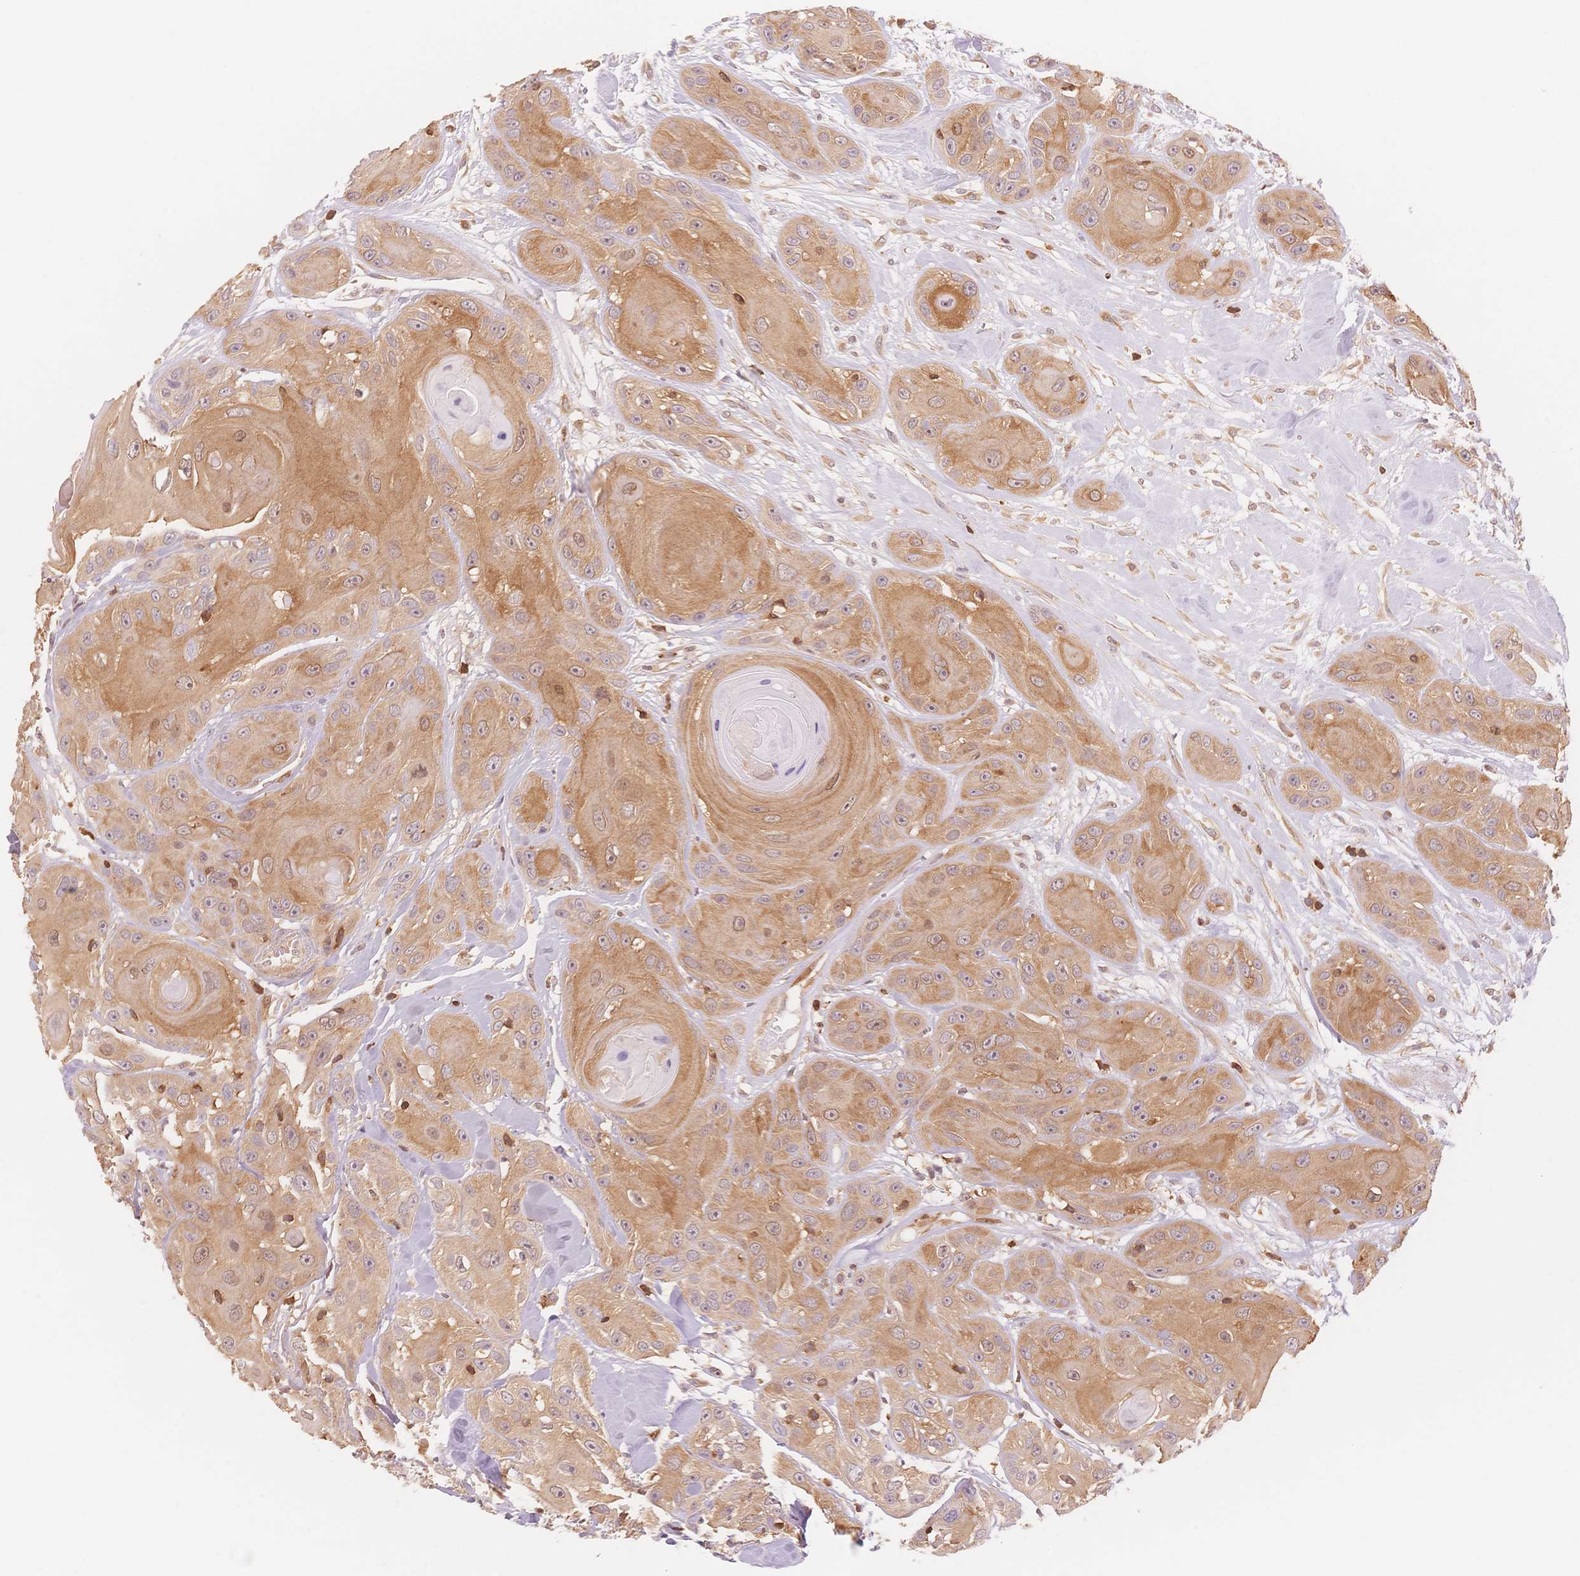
{"staining": {"intensity": "moderate", "quantity": ">75%", "location": "cytoplasmic/membranous"}, "tissue": "head and neck cancer", "cell_type": "Tumor cells", "image_type": "cancer", "snomed": [{"axis": "morphology", "description": "Squamous cell carcinoma, NOS"}, {"axis": "topography", "description": "Oral tissue"}, {"axis": "topography", "description": "Head-Neck"}], "caption": "Approximately >75% of tumor cells in human head and neck cancer (squamous cell carcinoma) display moderate cytoplasmic/membranous protein positivity as visualized by brown immunohistochemical staining.", "gene": "STK39", "patient": {"sex": "male", "age": 77}}